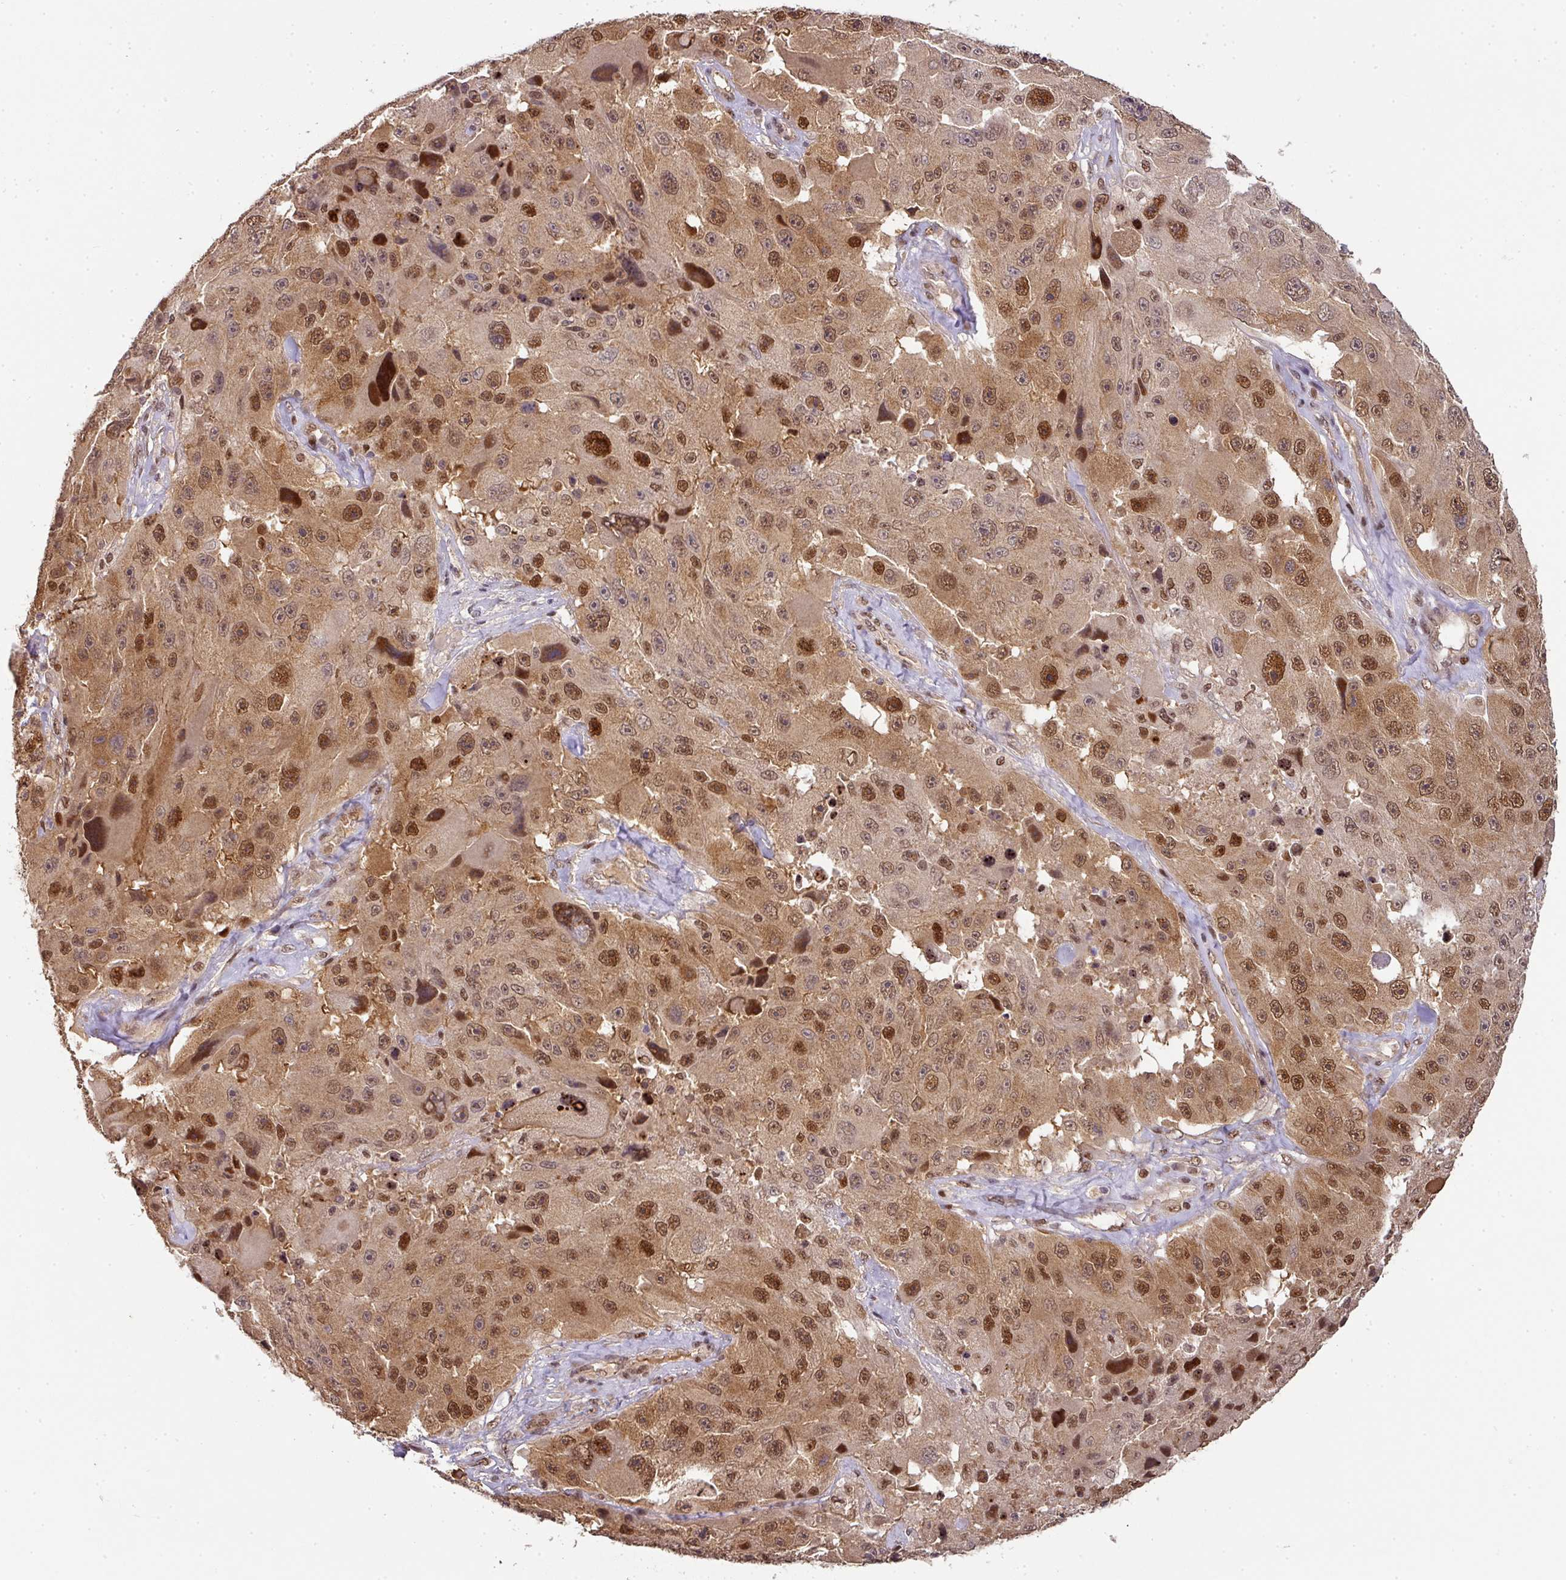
{"staining": {"intensity": "moderate", "quantity": ">75%", "location": "cytoplasmic/membranous,nuclear"}, "tissue": "melanoma", "cell_type": "Tumor cells", "image_type": "cancer", "snomed": [{"axis": "morphology", "description": "Malignant melanoma, Metastatic site"}, {"axis": "topography", "description": "Lymph node"}], "caption": "This is a histology image of IHC staining of malignant melanoma (metastatic site), which shows moderate positivity in the cytoplasmic/membranous and nuclear of tumor cells.", "gene": "RANBP9", "patient": {"sex": "male", "age": 62}}